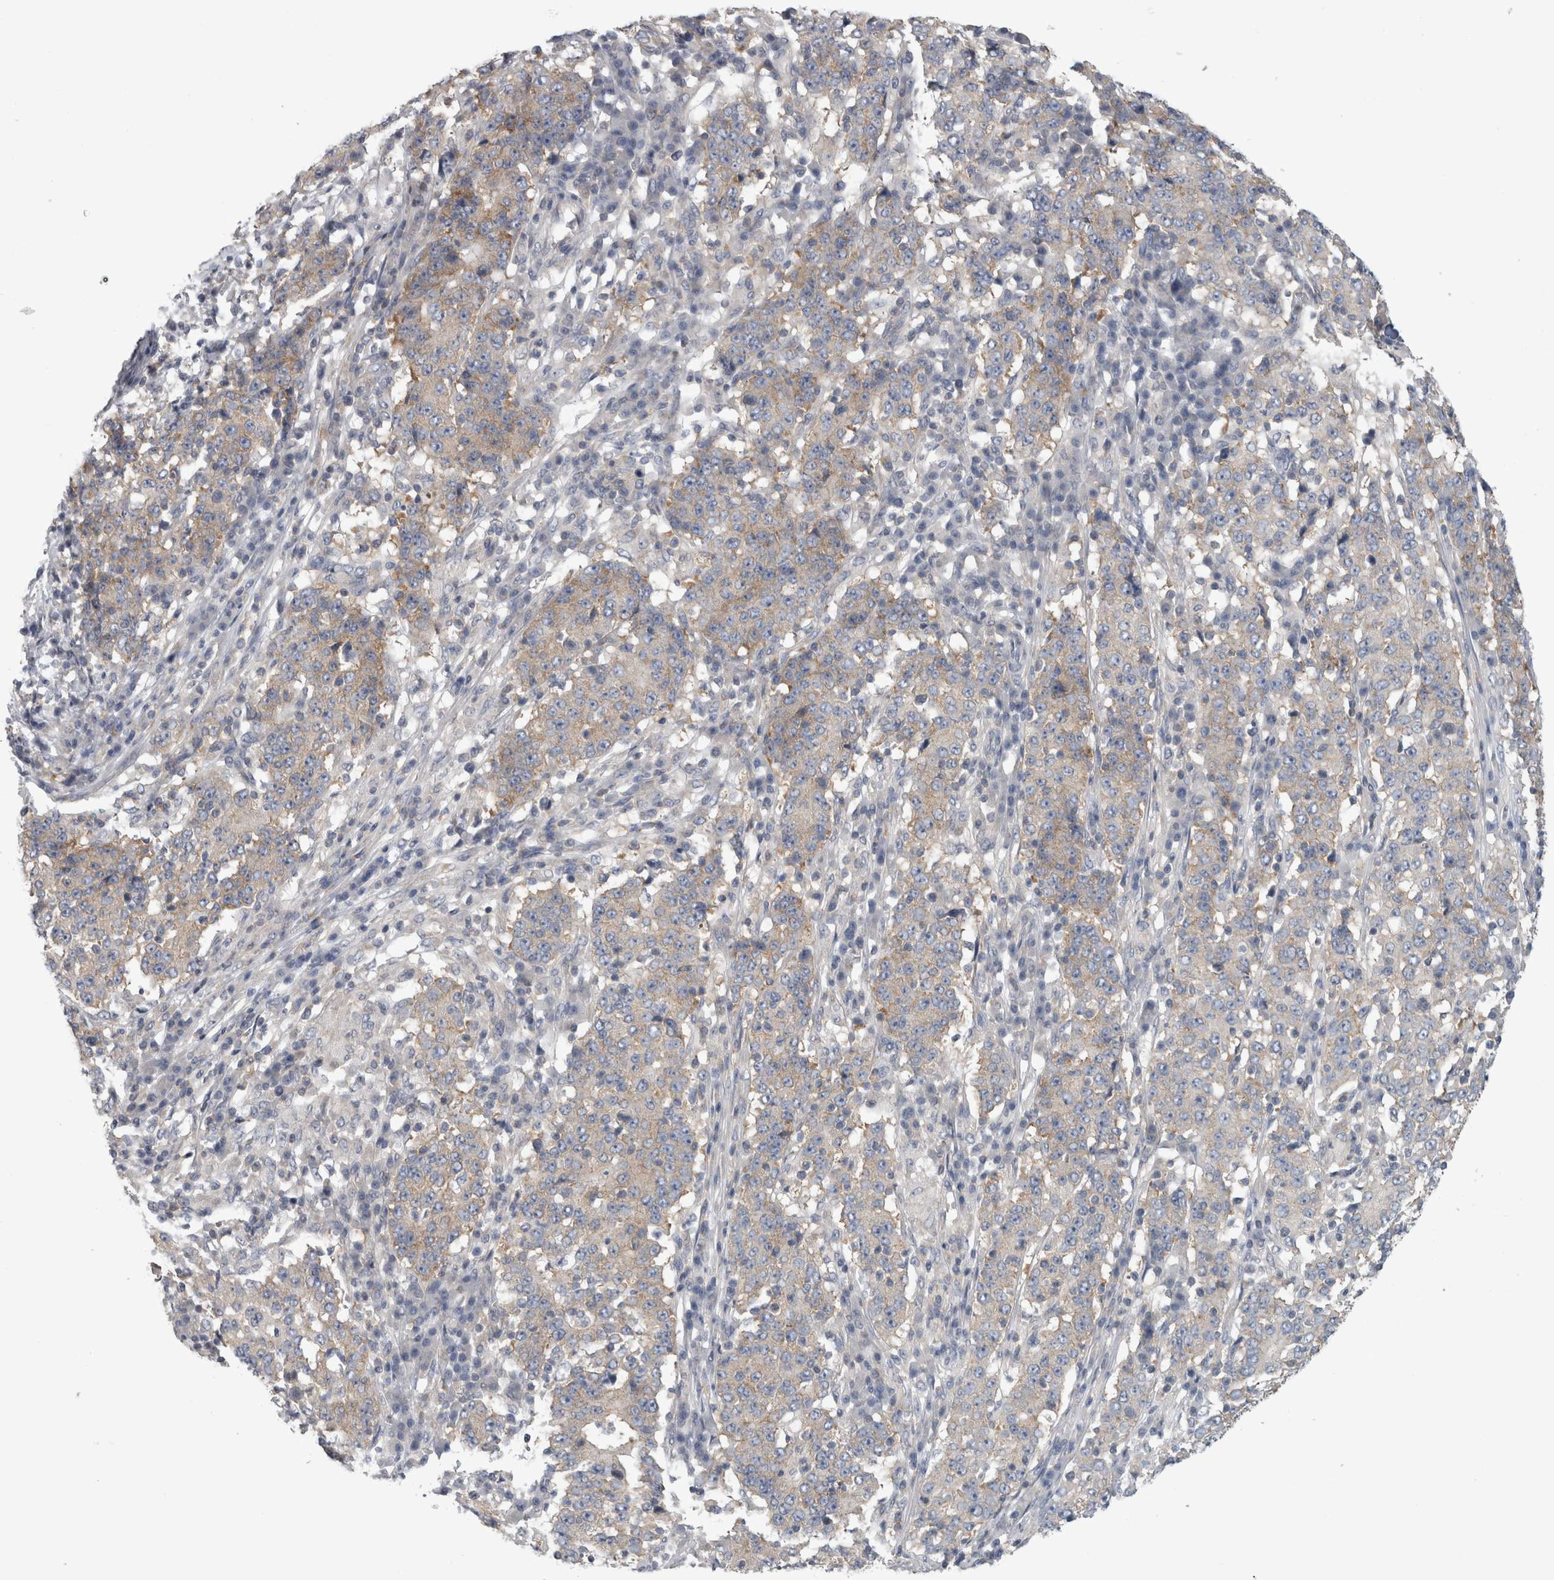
{"staining": {"intensity": "weak", "quantity": "25%-75%", "location": "cytoplasmic/membranous"}, "tissue": "stomach cancer", "cell_type": "Tumor cells", "image_type": "cancer", "snomed": [{"axis": "morphology", "description": "Adenocarcinoma, NOS"}, {"axis": "topography", "description": "Stomach"}], "caption": "The micrograph reveals a brown stain indicating the presence of a protein in the cytoplasmic/membranous of tumor cells in stomach cancer (adenocarcinoma).", "gene": "PRRC2C", "patient": {"sex": "male", "age": 59}}